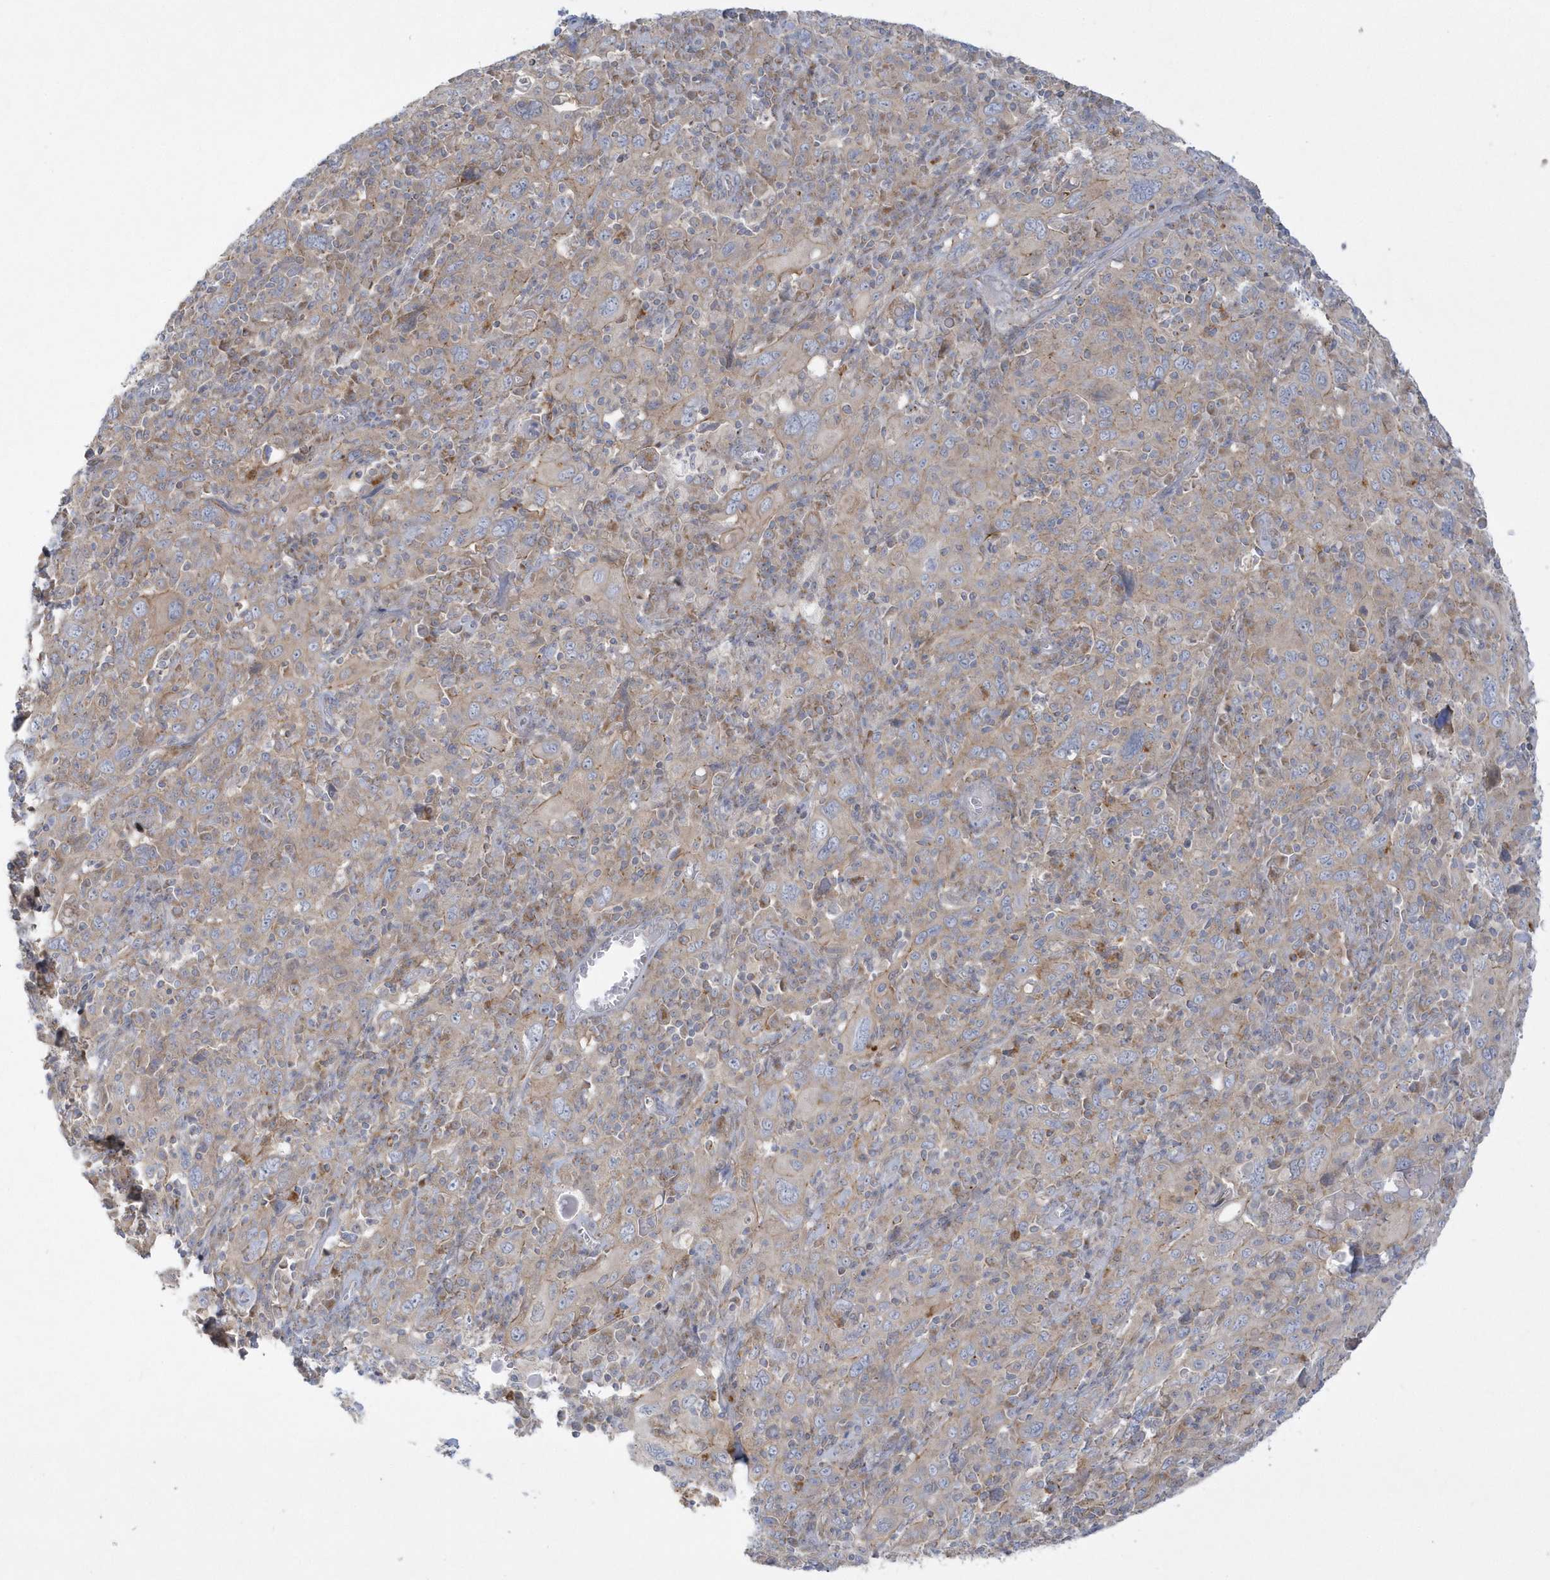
{"staining": {"intensity": "weak", "quantity": "25%-75%", "location": "cytoplasmic/membranous"}, "tissue": "cervical cancer", "cell_type": "Tumor cells", "image_type": "cancer", "snomed": [{"axis": "morphology", "description": "Squamous cell carcinoma, NOS"}, {"axis": "topography", "description": "Cervix"}], "caption": "Immunohistochemistry (IHC) of human squamous cell carcinoma (cervical) displays low levels of weak cytoplasmic/membranous expression in approximately 25%-75% of tumor cells. The staining is performed using DAB (3,3'-diaminobenzidine) brown chromogen to label protein expression. The nuclei are counter-stained blue using hematoxylin.", "gene": "DNAJC18", "patient": {"sex": "female", "age": 46}}